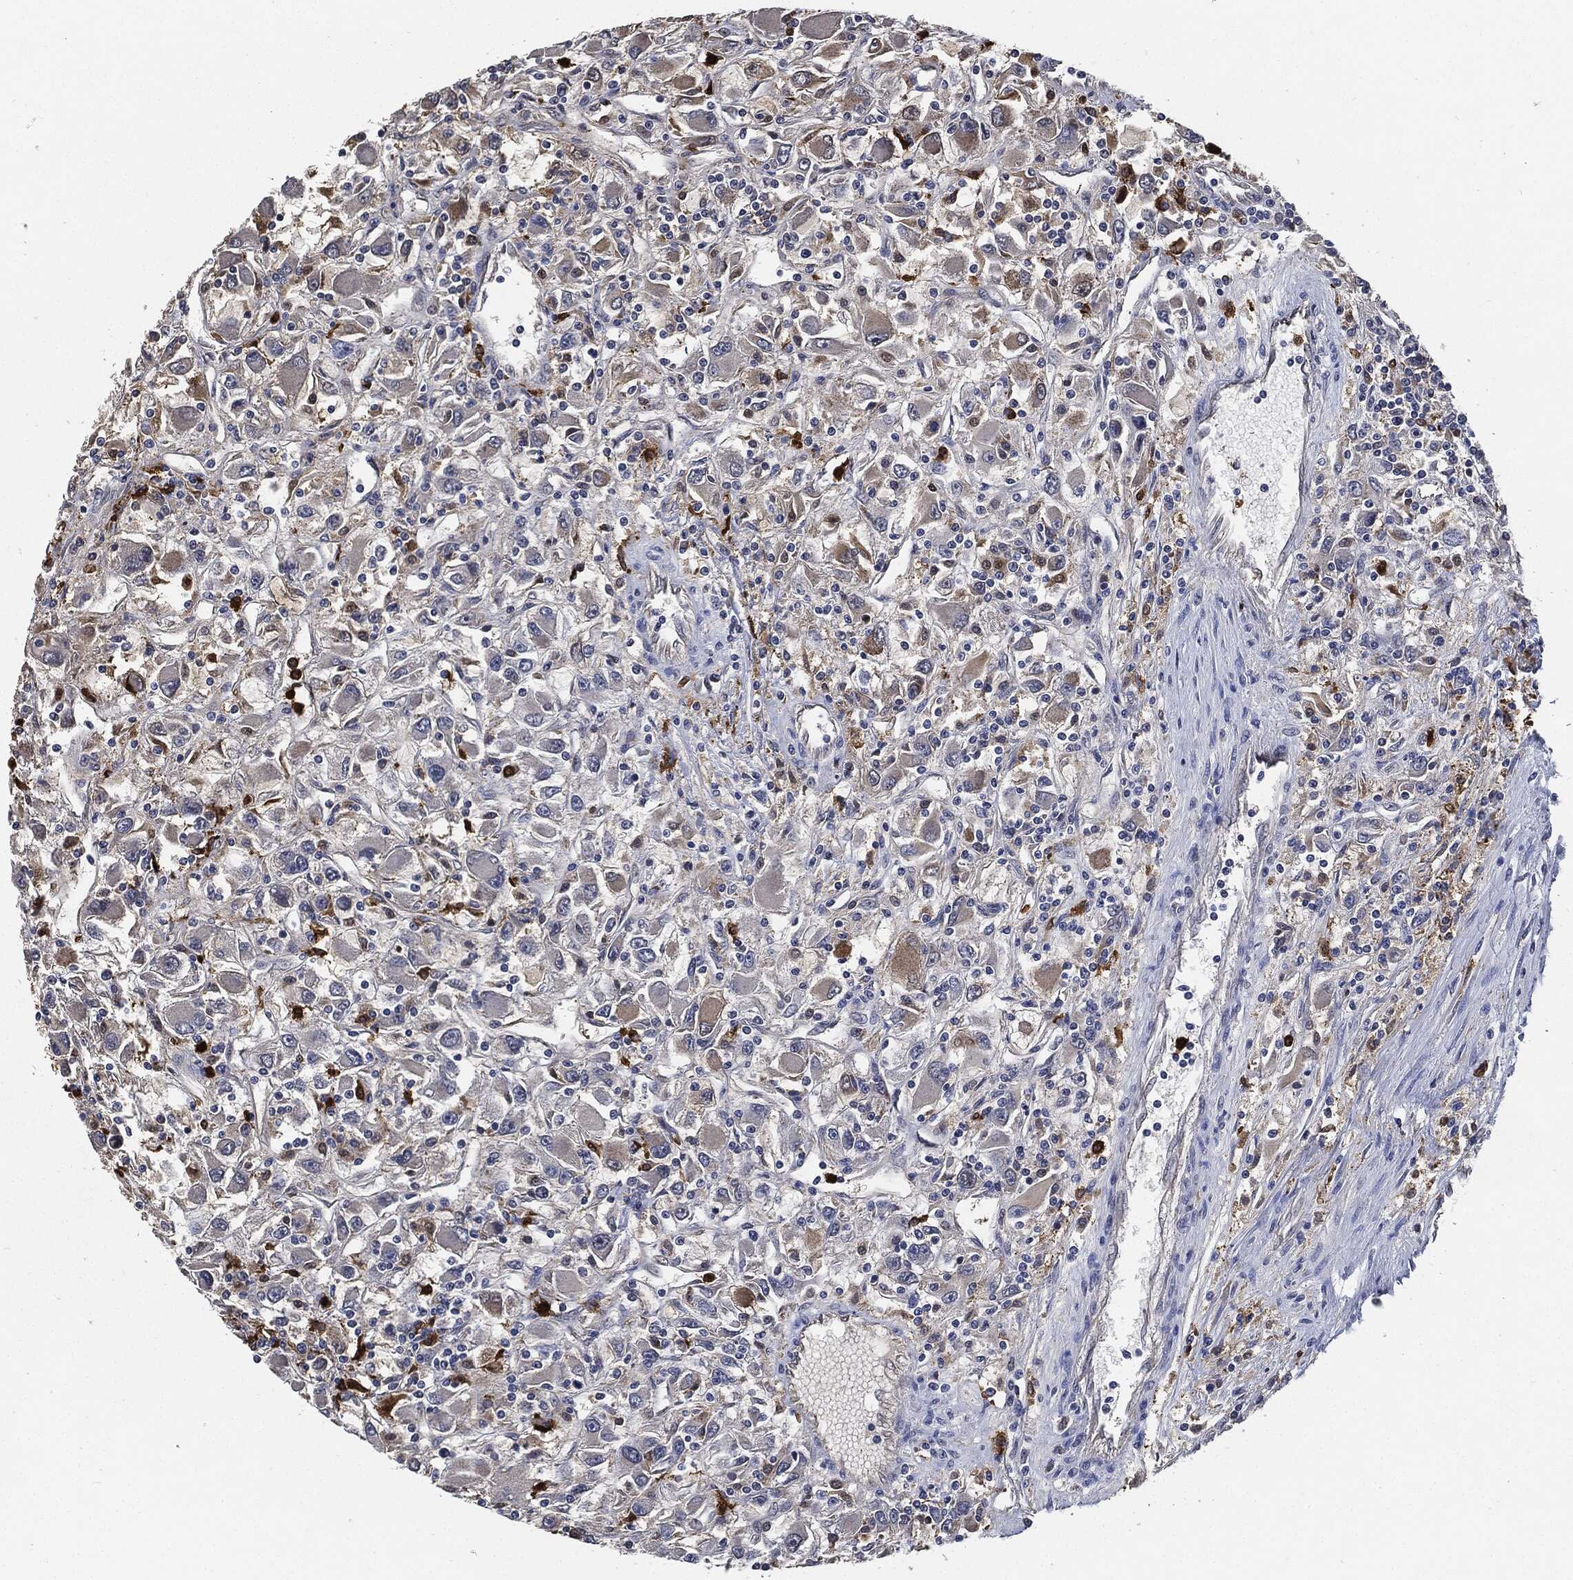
{"staining": {"intensity": "weak", "quantity": "<25%", "location": "cytoplasmic/membranous"}, "tissue": "renal cancer", "cell_type": "Tumor cells", "image_type": "cancer", "snomed": [{"axis": "morphology", "description": "Adenocarcinoma, NOS"}, {"axis": "topography", "description": "Kidney"}], "caption": "Image shows no protein positivity in tumor cells of renal cancer (adenocarcinoma) tissue.", "gene": "S100A9", "patient": {"sex": "female", "age": 67}}